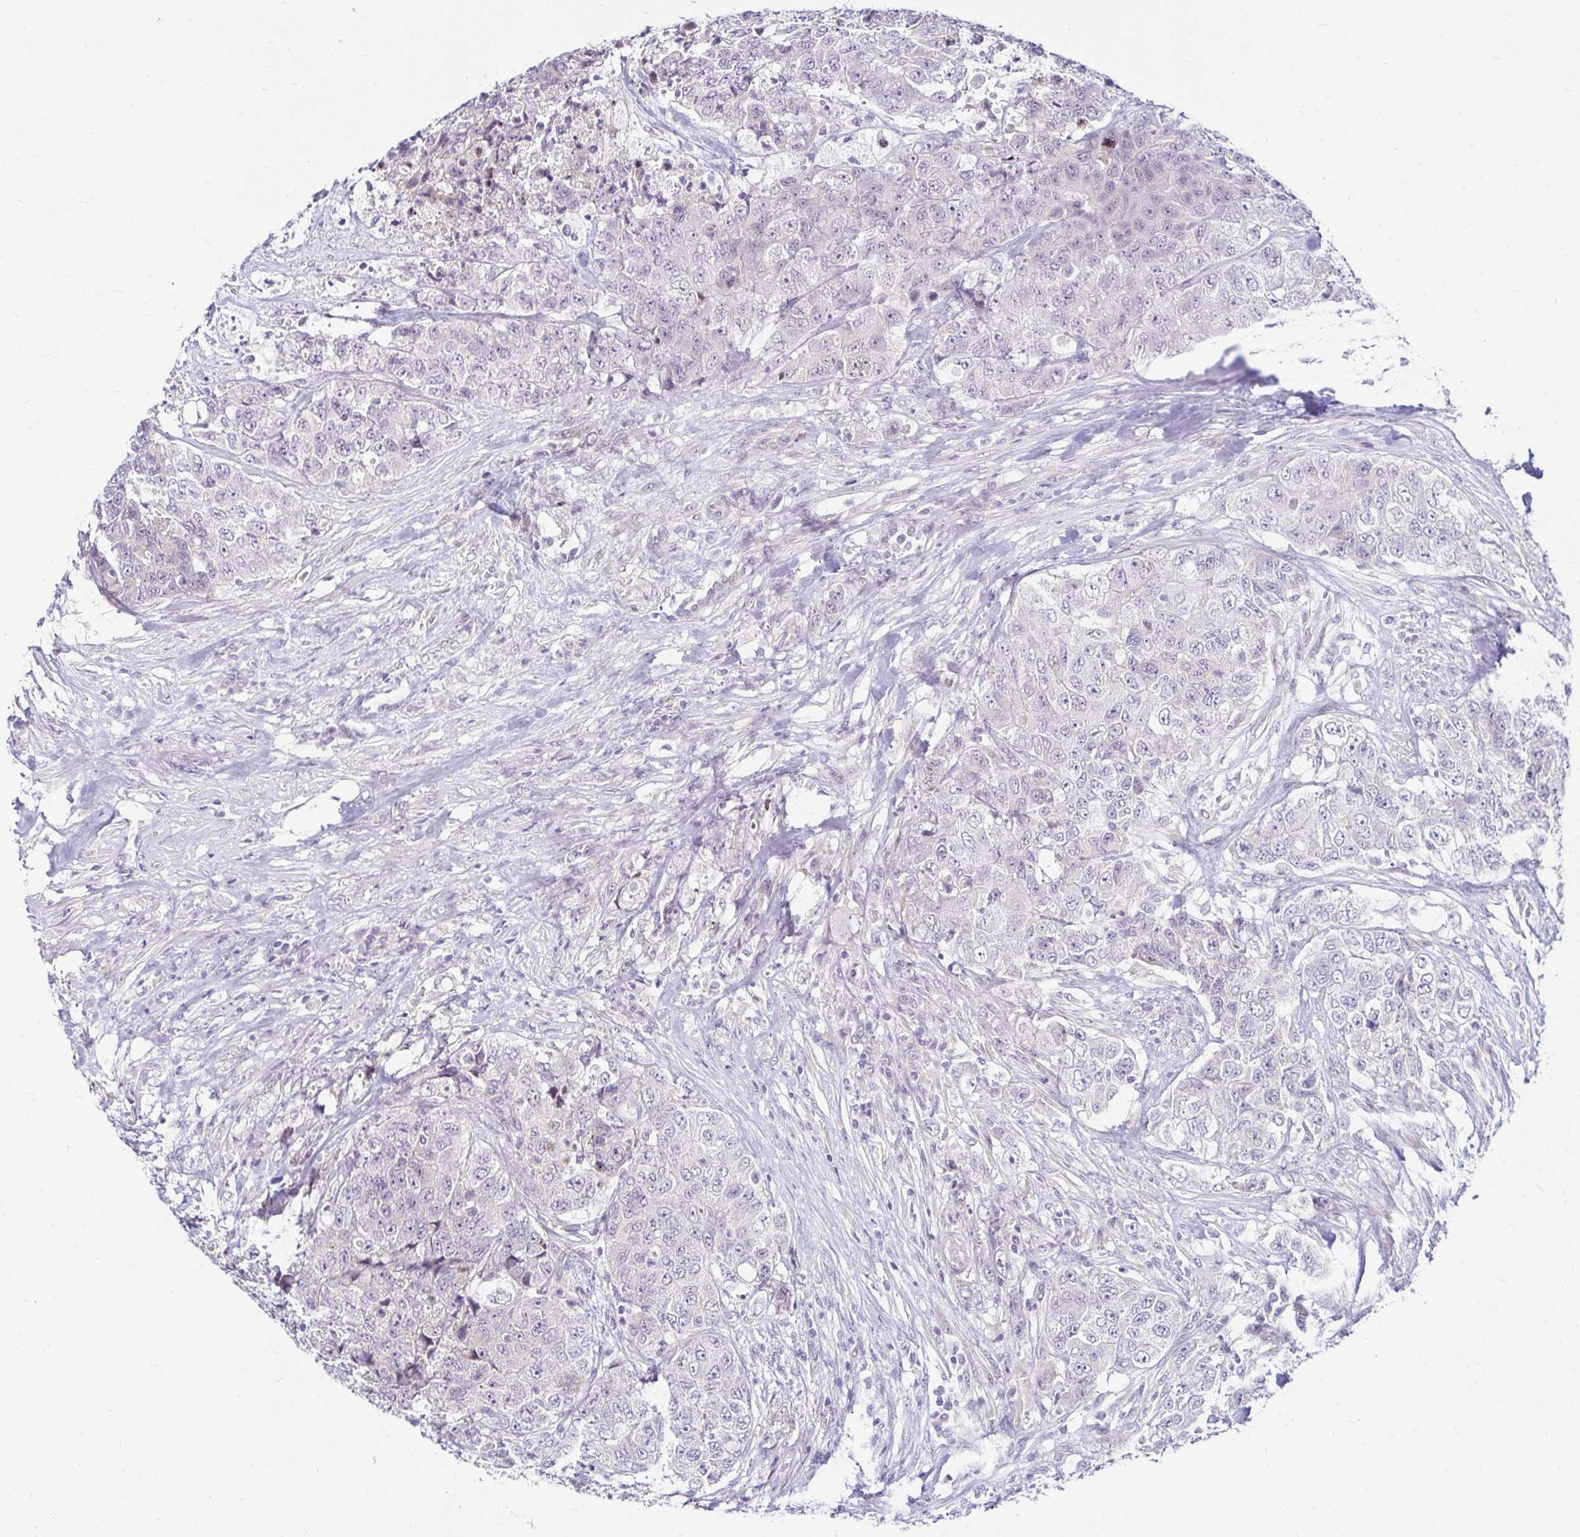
{"staining": {"intensity": "negative", "quantity": "none", "location": "none"}, "tissue": "urothelial cancer", "cell_type": "Tumor cells", "image_type": "cancer", "snomed": [{"axis": "morphology", "description": "Urothelial carcinoma, High grade"}, {"axis": "topography", "description": "Urinary bladder"}], "caption": "Image shows no significant protein positivity in tumor cells of urothelial carcinoma (high-grade).", "gene": "GUCY1A1", "patient": {"sex": "female", "age": 78}}